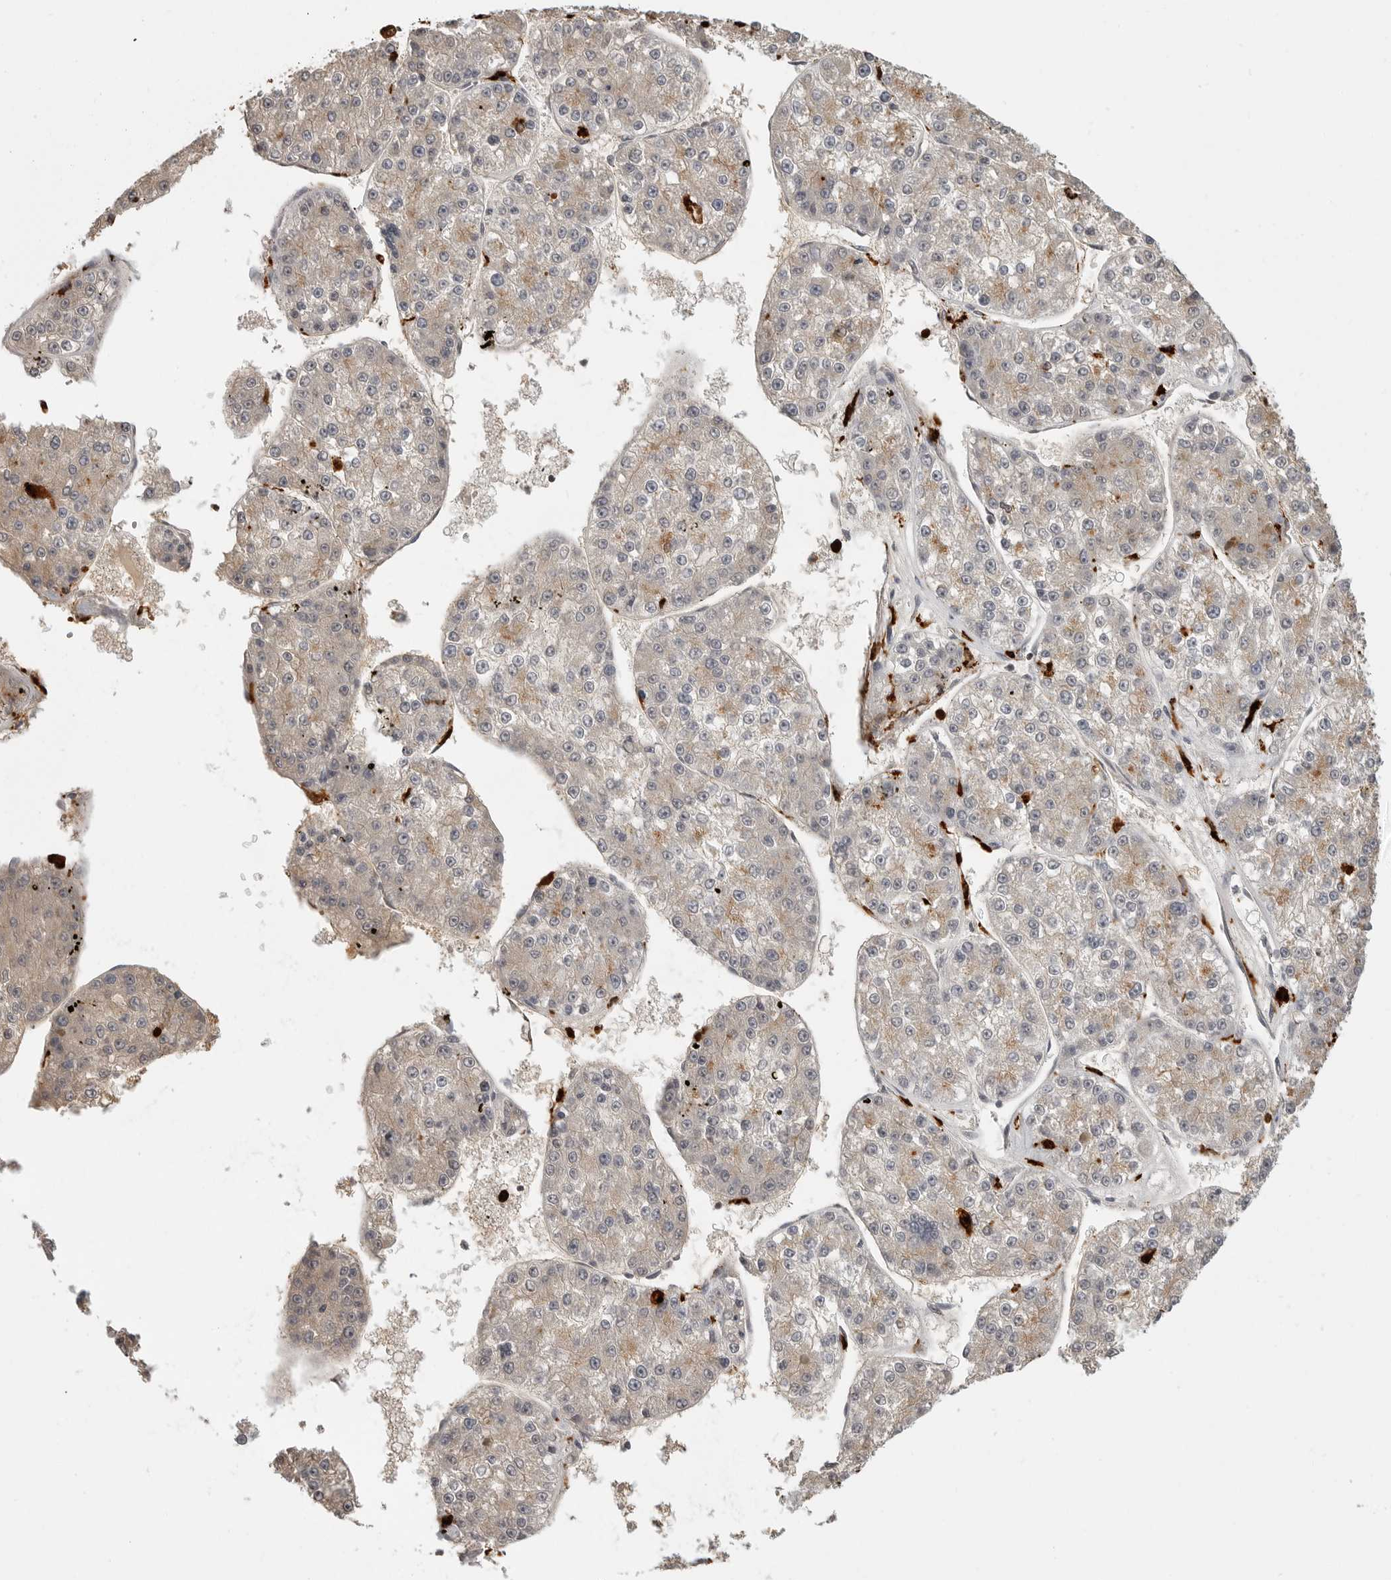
{"staining": {"intensity": "moderate", "quantity": "<25%", "location": "cytoplasmic/membranous"}, "tissue": "liver cancer", "cell_type": "Tumor cells", "image_type": "cancer", "snomed": [{"axis": "morphology", "description": "Carcinoma, Hepatocellular, NOS"}, {"axis": "topography", "description": "Liver"}], "caption": "This photomicrograph shows immunohistochemistry (IHC) staining of human liver cancer (hepatocellular carcinoma), with low moderate cytoplasmic/membranous expression in about <25% of tumor cells.", "gene": "IFI30", "patient": {"sex": "female", "age": 73}}